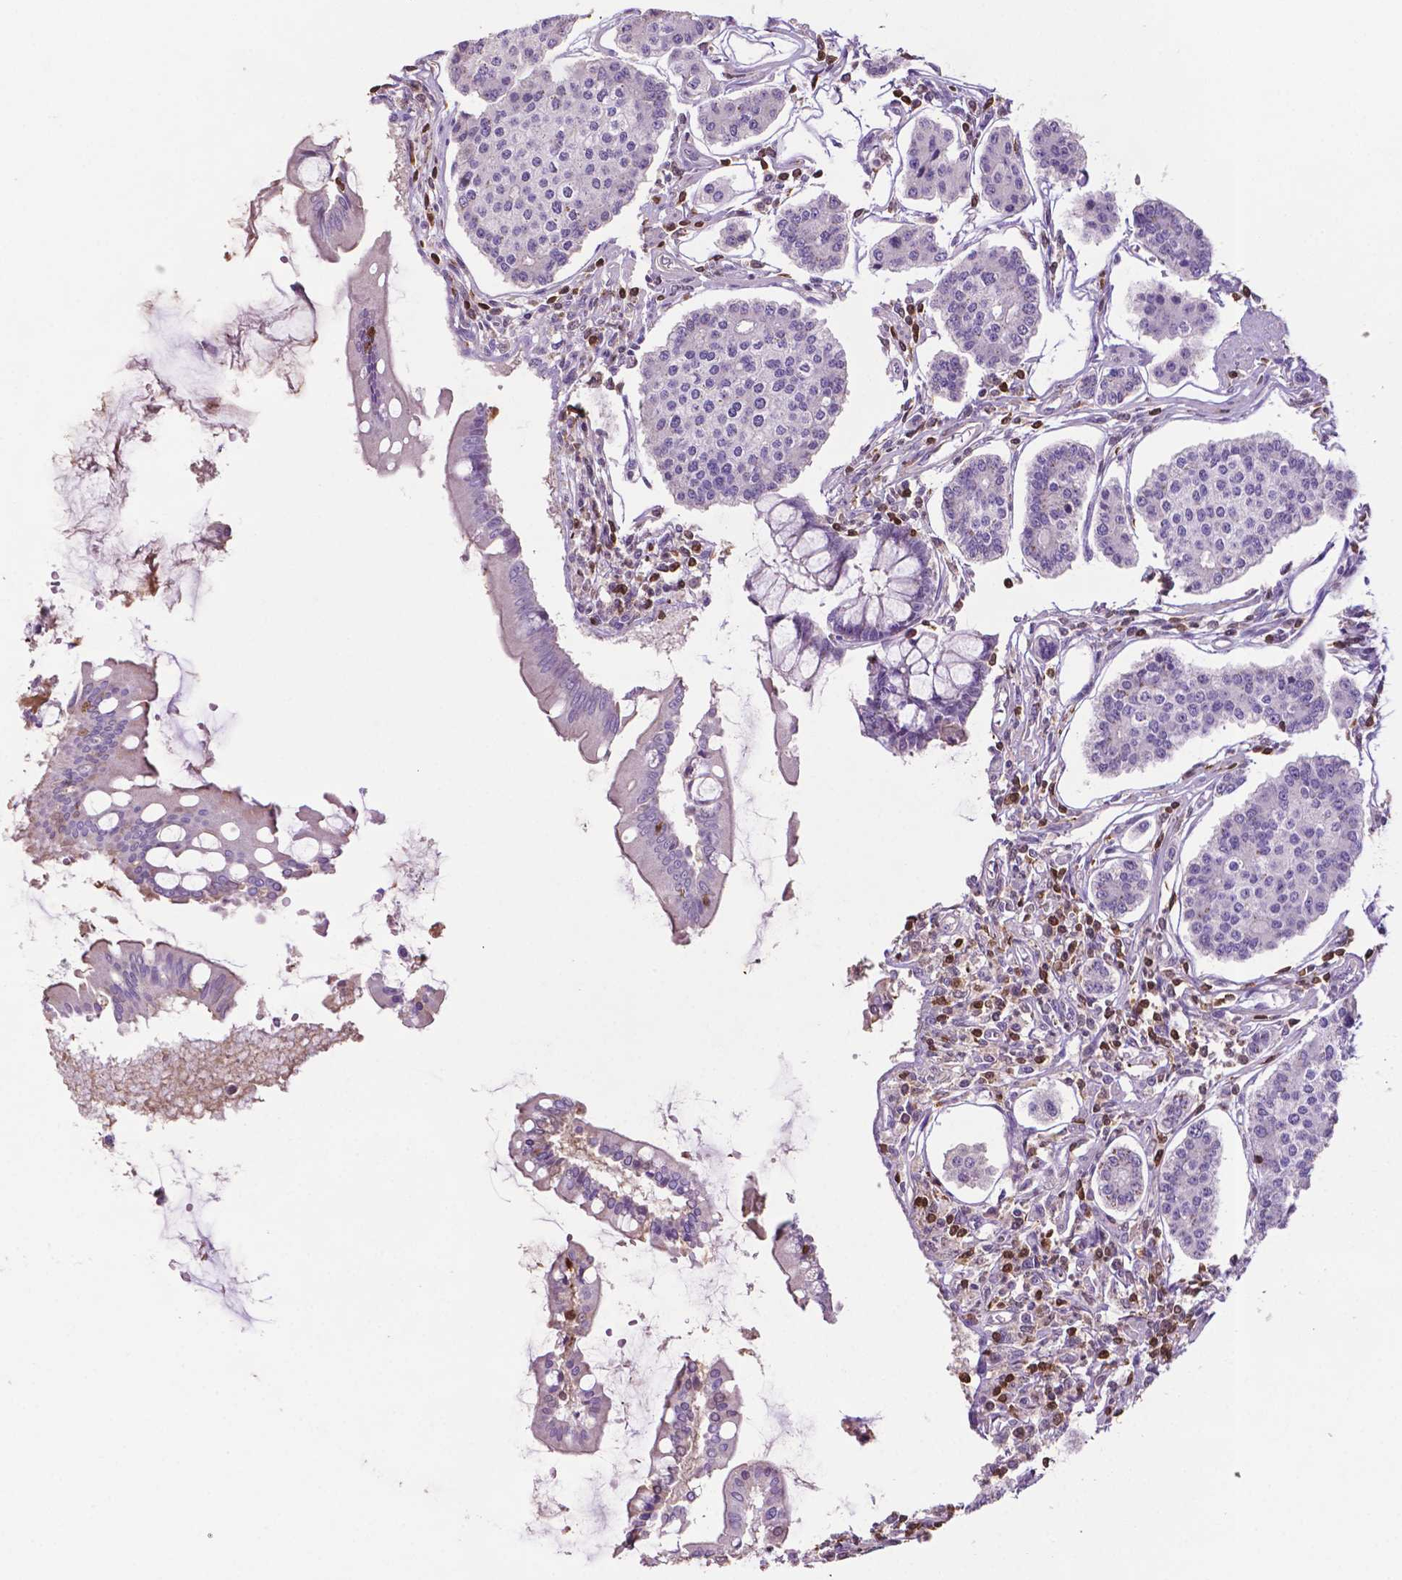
{"staining": {"intensity": "negative", "quantity": "none", "location": "none"}, "tissue": "carcinoid", "cell_type": "Tumor cells", "image_type": "cancer", "snomed": [{"axis": "morphology", "description": "Carcinoid, malignant, NOS"}, {"axis": "topography", "description": "Small intestine"}], "caption": "The image reveals no staining of tumor cells in carcinoid (malignant). Brightfield microscopy of IHC stained with DAB (3,3'-diaminobenzidine) (brown) and hematoxylin (blue), captured at high magnification.", "gene": "TBC1D10C", "patient": {"sex": "female", "age": 65}}